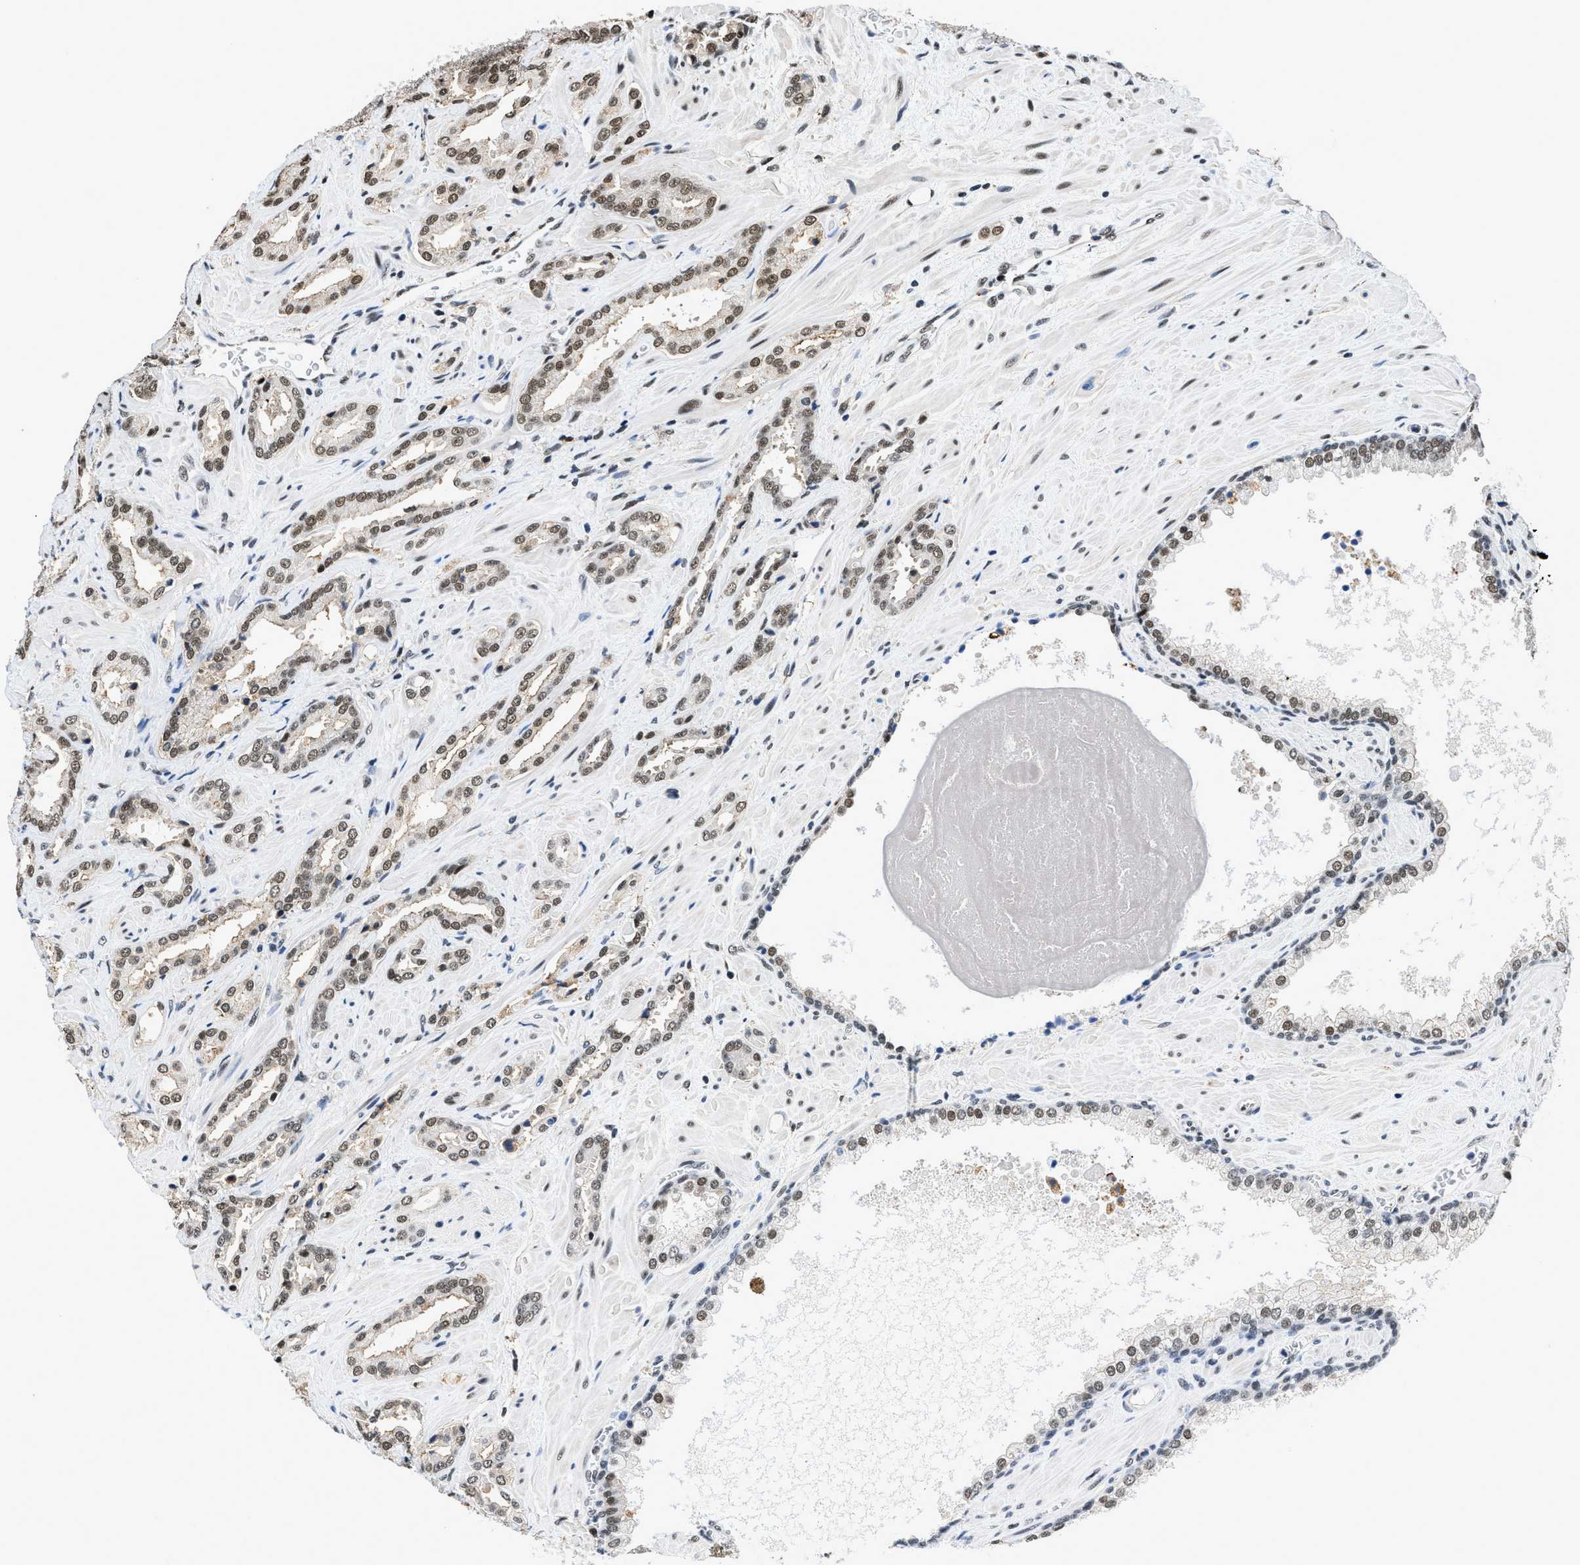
{"staining": {"intensity": "moderate", "quantity": ">75%", "location": "nuclear"}, "tissue": "prostate cancer", "cell_type": "Tumor cells", "image_type": "cancer", "snomed": [{"axis": "morphology", "description": "Adenocarcinoma, High grade"}, {"axis": "topography", "description": "Prostate"}], "caption": "This is an image of immunohistochemistry (IHC) staining of prostate cancer, which shows moderate positivity in the nuclear of tumor cells.", "gene": "HNRNPH2", "patient": {"sex": "male", "age": 64}}